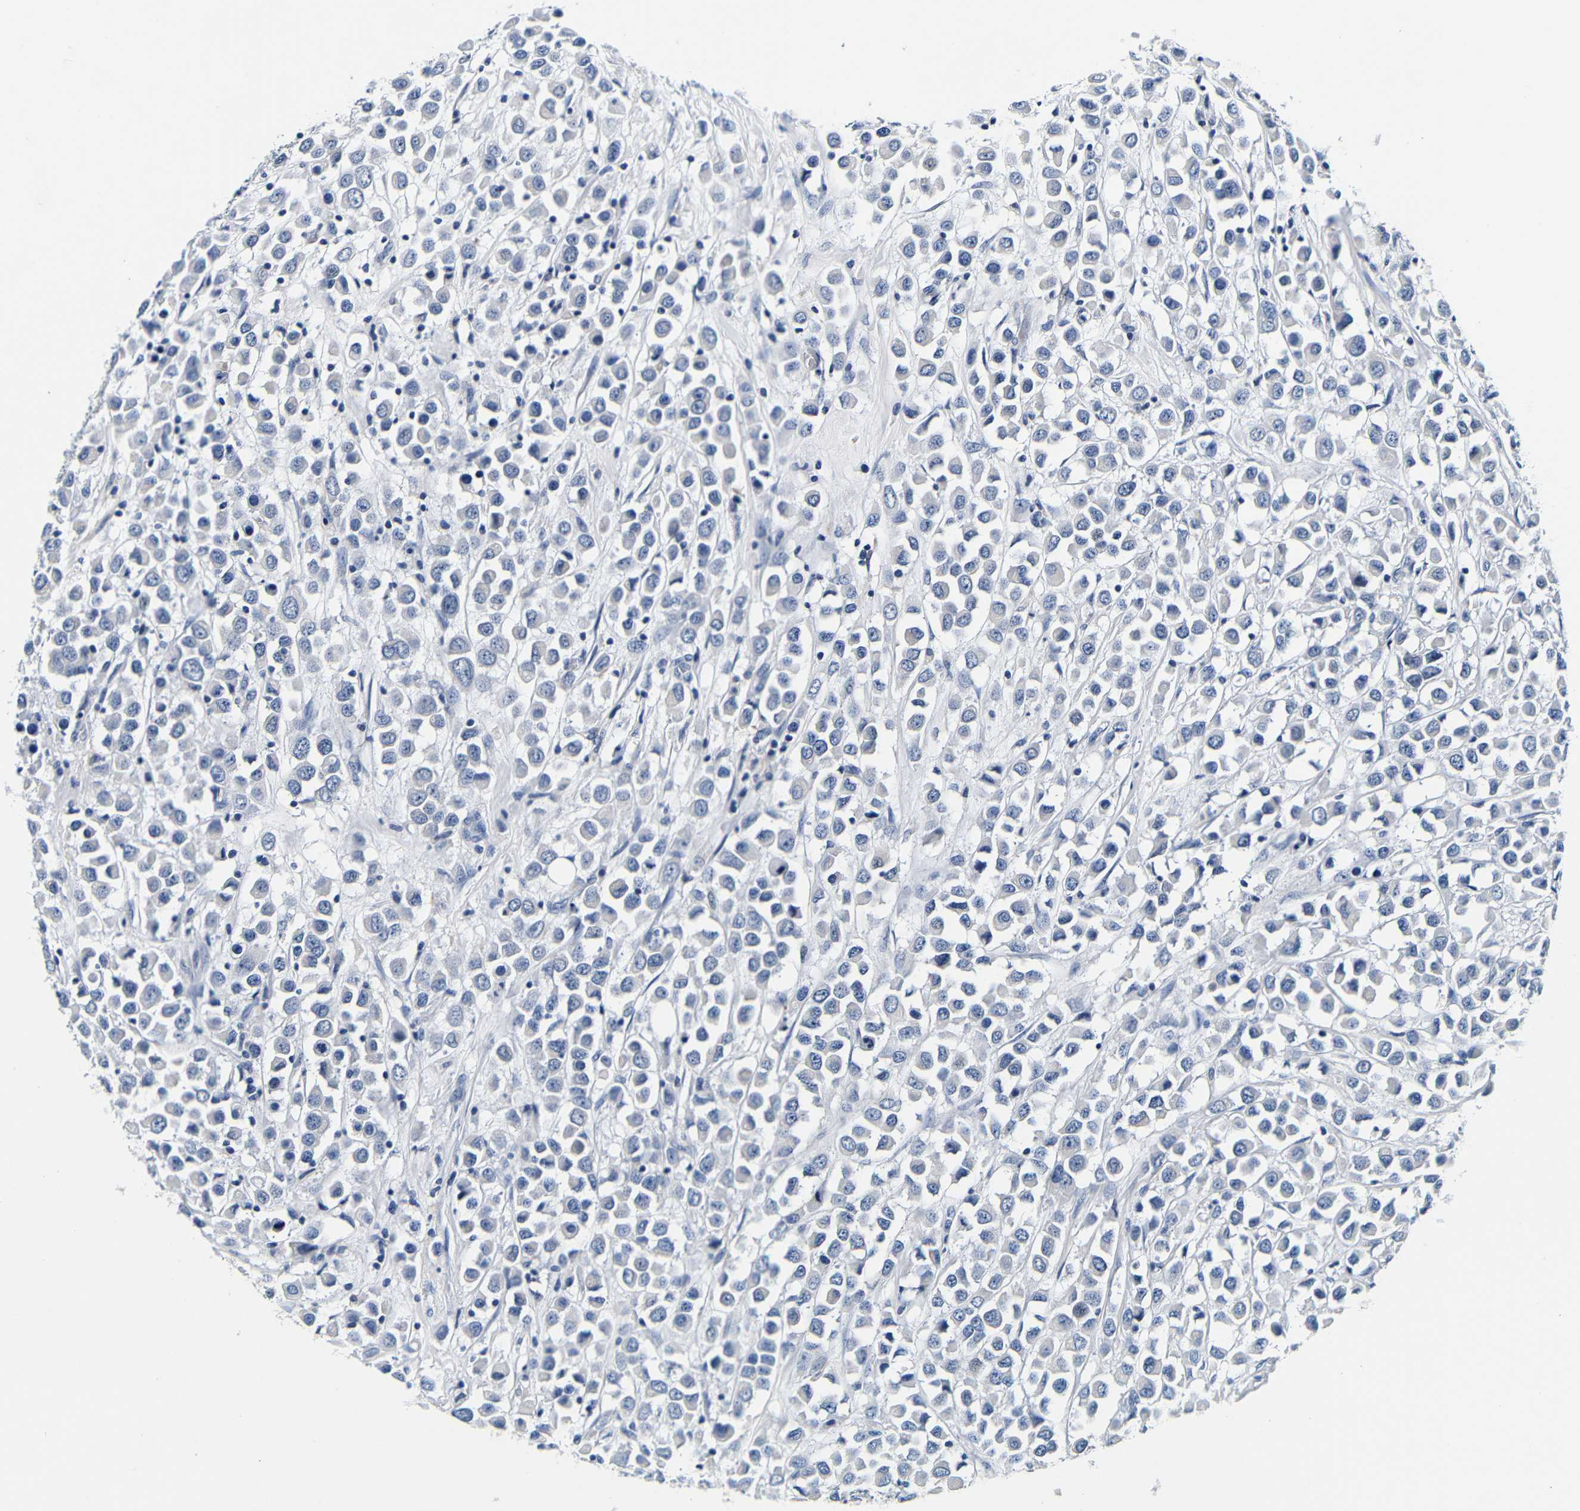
{"staining": {"intensity": "negative", "quantity": "none", "location": "none"}, "tissue": "breast cancer", "cell_type": "Tumor cells", "image_type": "cancer", "snomed": [{"axis": "morphology", "description": "Duct carcinoma"}, {"axis": "topography", "description": "Breast"}], "caption": "Tumor cells show no significant staining in breast cancer.", "gene": "GP1BA", "patient": {"sex": "female", "age": 61}}